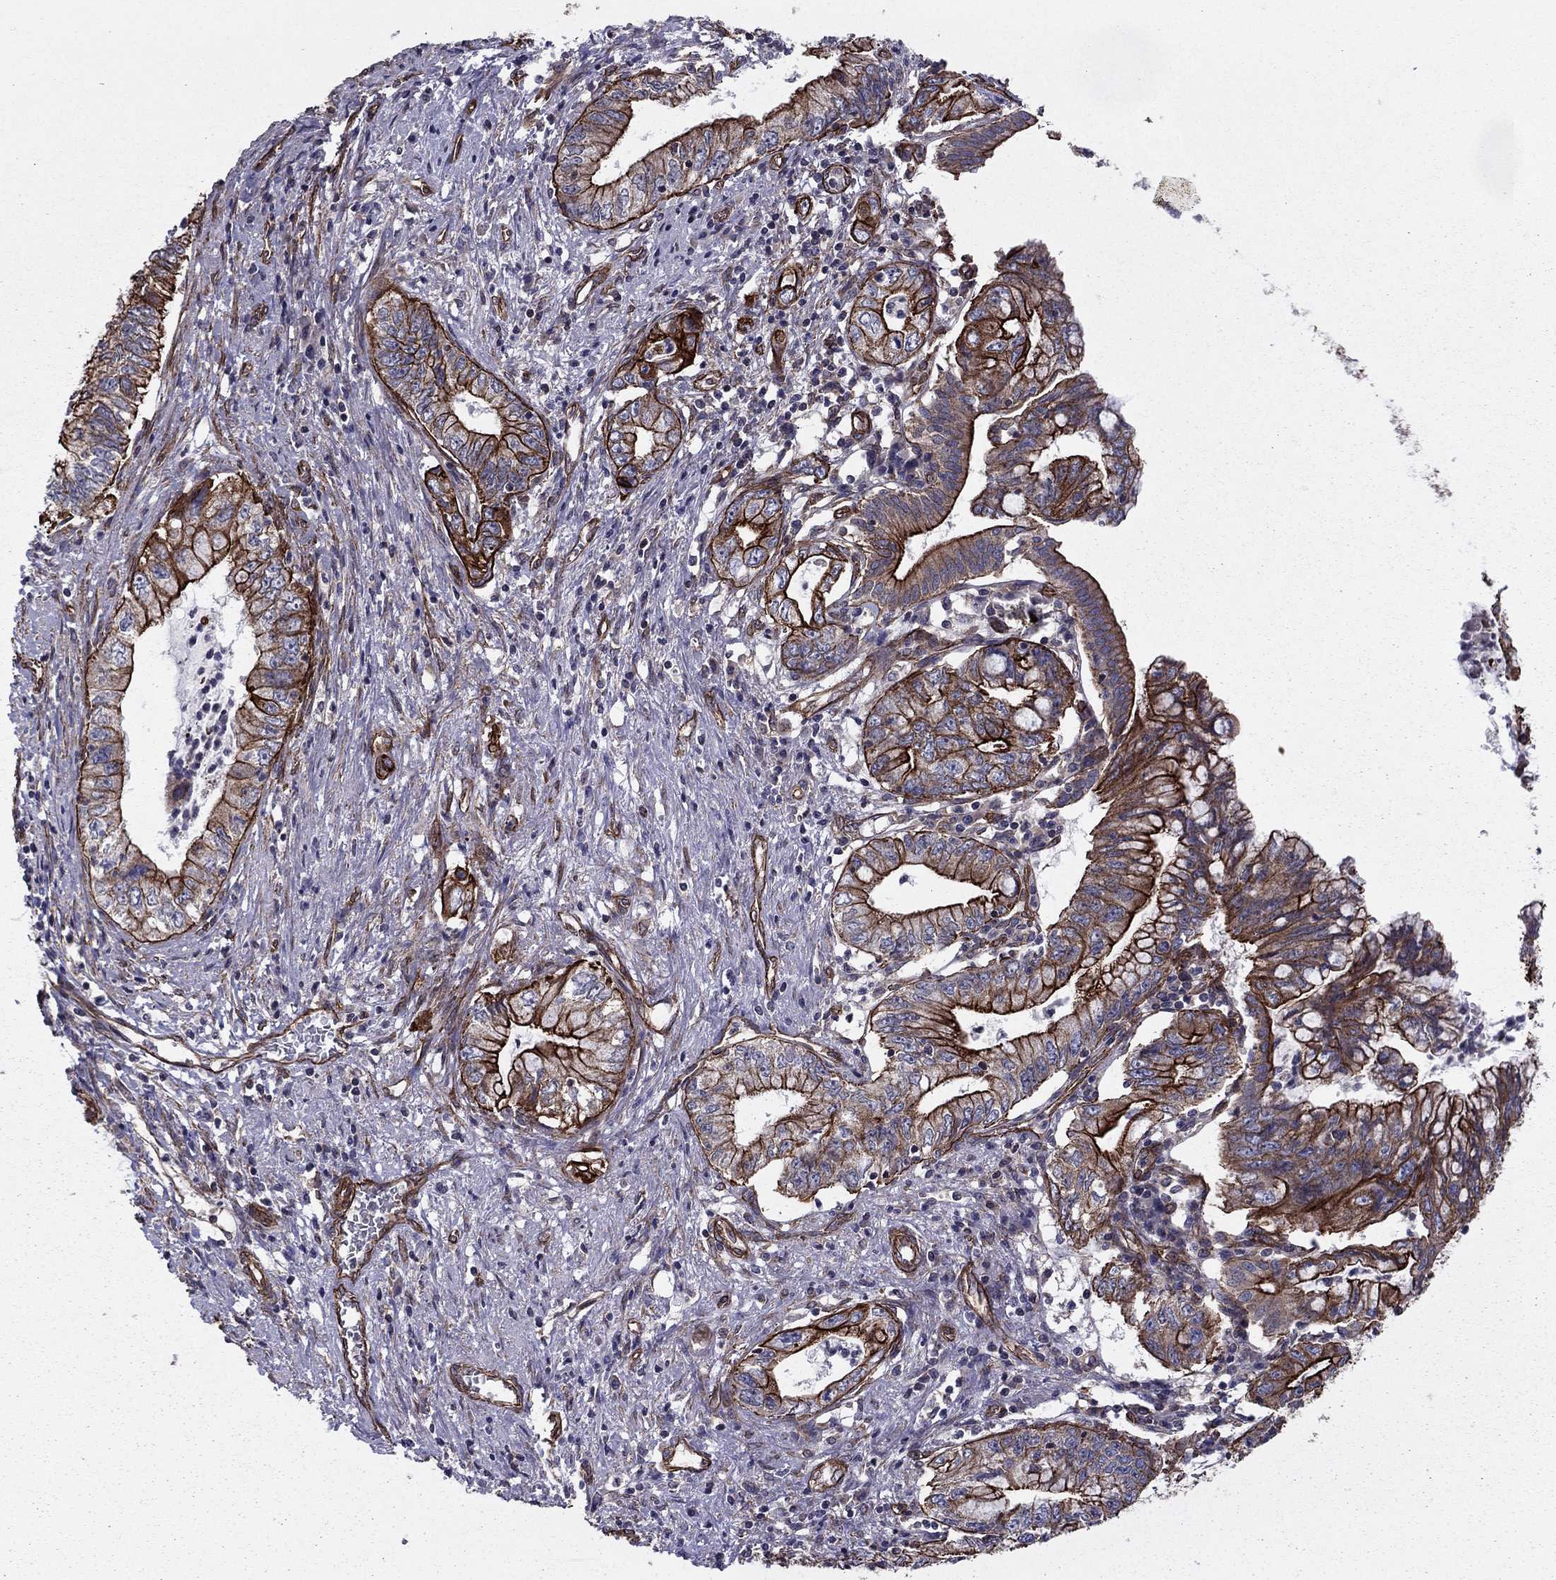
{"staining": {"intensity": "strong", "quantity": ">75%", "location": "cytoplasmic/membranous"}, "tissue": "pancreatic cancer", "cell_type": "Tumor cells", "image_type": "cancer", "snomed": [{"axis": "morphology", "description": "Adenocarcinoma, NOS"}, {"axis": "topography", "description": "Pancreas"}], "caption": "Pancreatic cancer (adenocarcinoma) tissue demonstrates strong cytoplasmic/membranous expression in about >75% of tumor cells, visualized by immunohistochemistry. (Brightfield microscopy of DAB IHC at high magnification).", "gene": "SHMT1", "patient": {"sex": "female", "age": 73}}